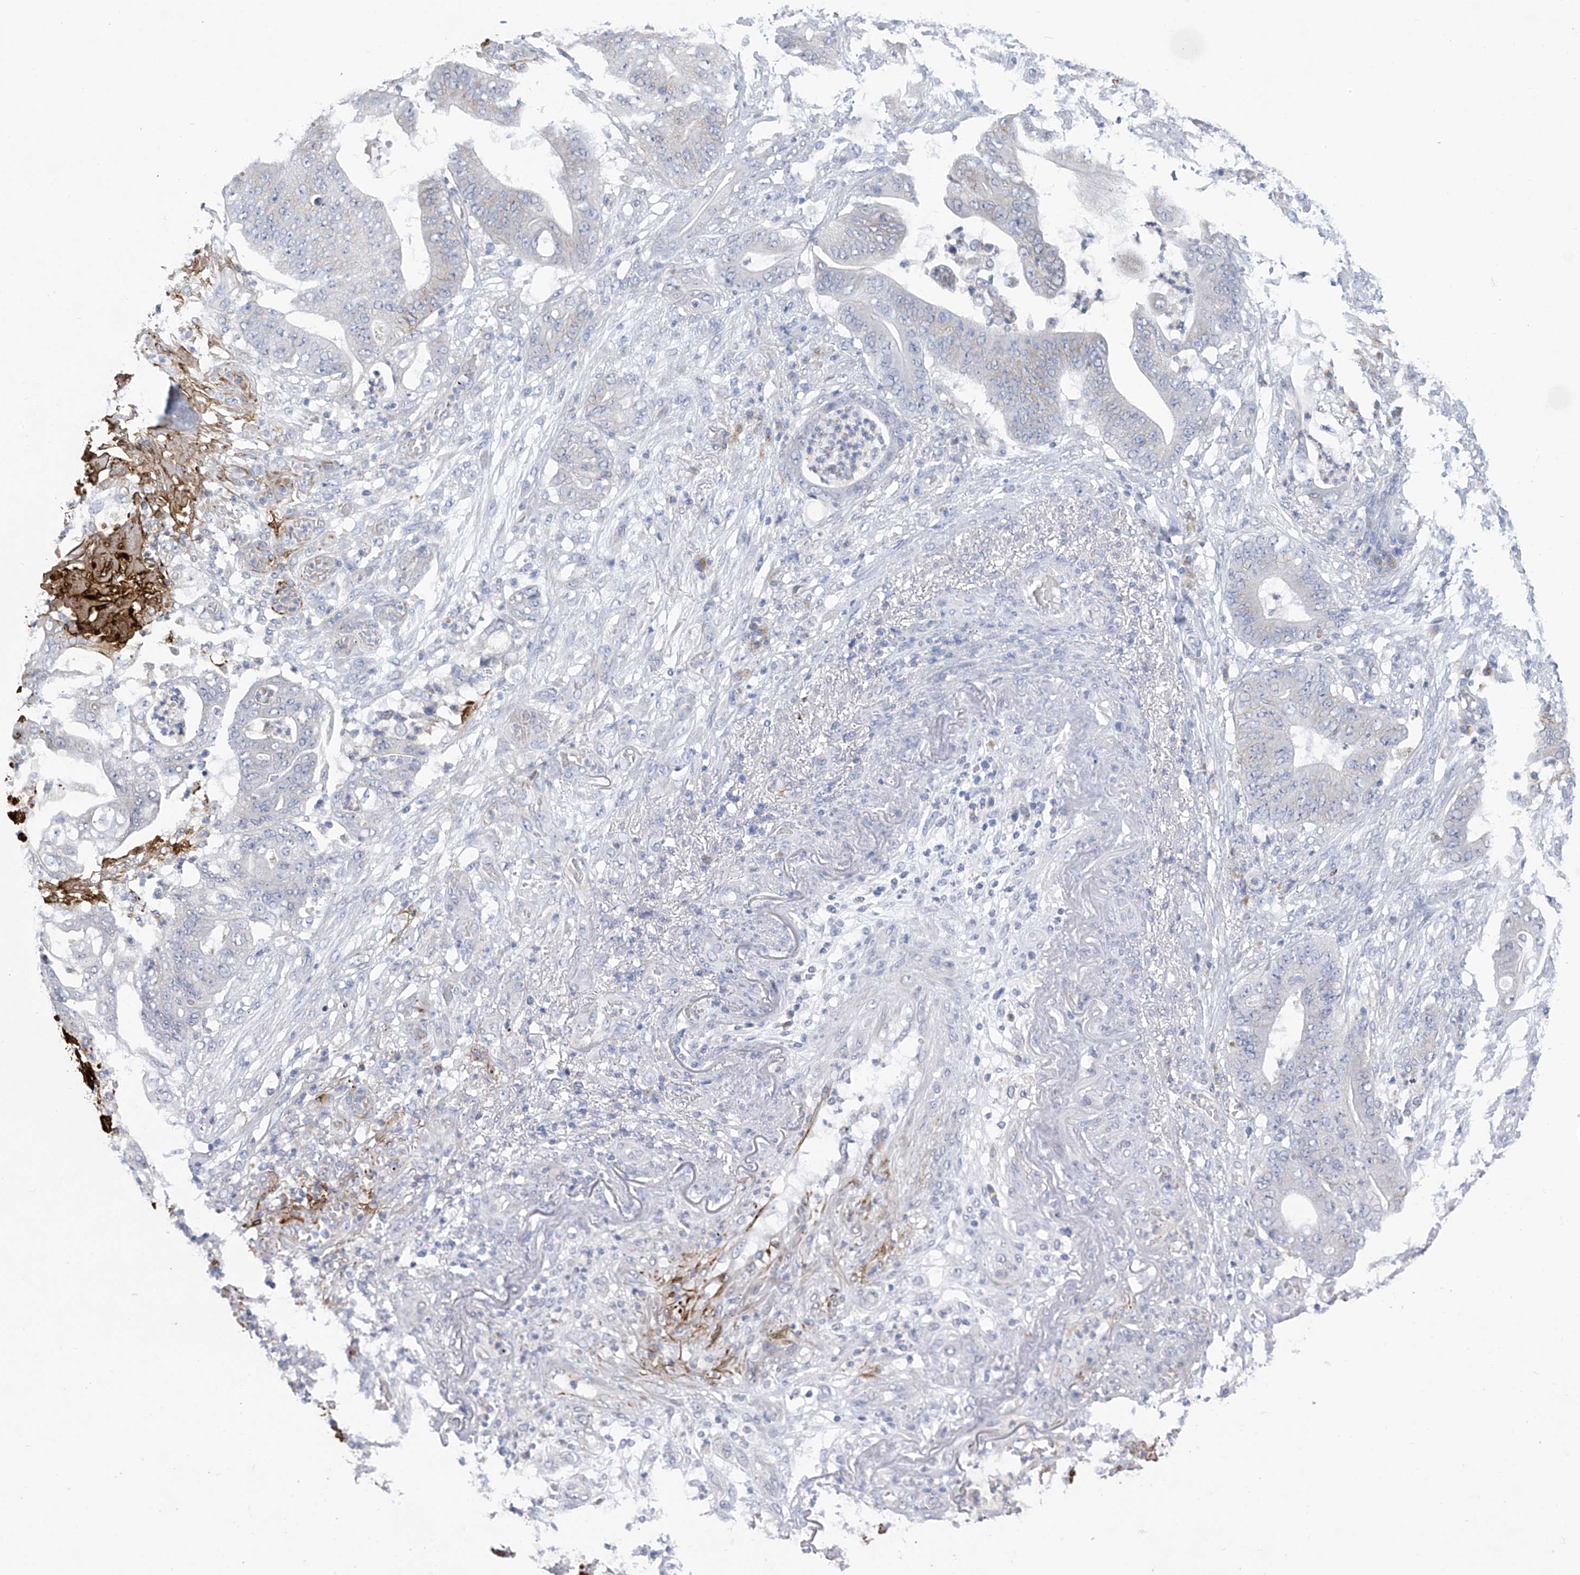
{"staining": {"intensity": "weak", "quantity": "<25%", "location": "cytoplasmic/membranous"}, "tissue": "stomach cancer", "cell_type": "Tumor cells", "image_type": "cancer", "snomed": [{"axis": "morphology", "description": "Adenocarcinoma, NOS"}, {"axis": "topography", "description": "Stomach"}], "caption": "This is an immunohistochemistry (IHC) histopathology image of human stomach adenocarcinoma. There is no expression in tumor cells.", "gene": "SLCO4A1", "patient": {"sex": "female", "age": 73}}